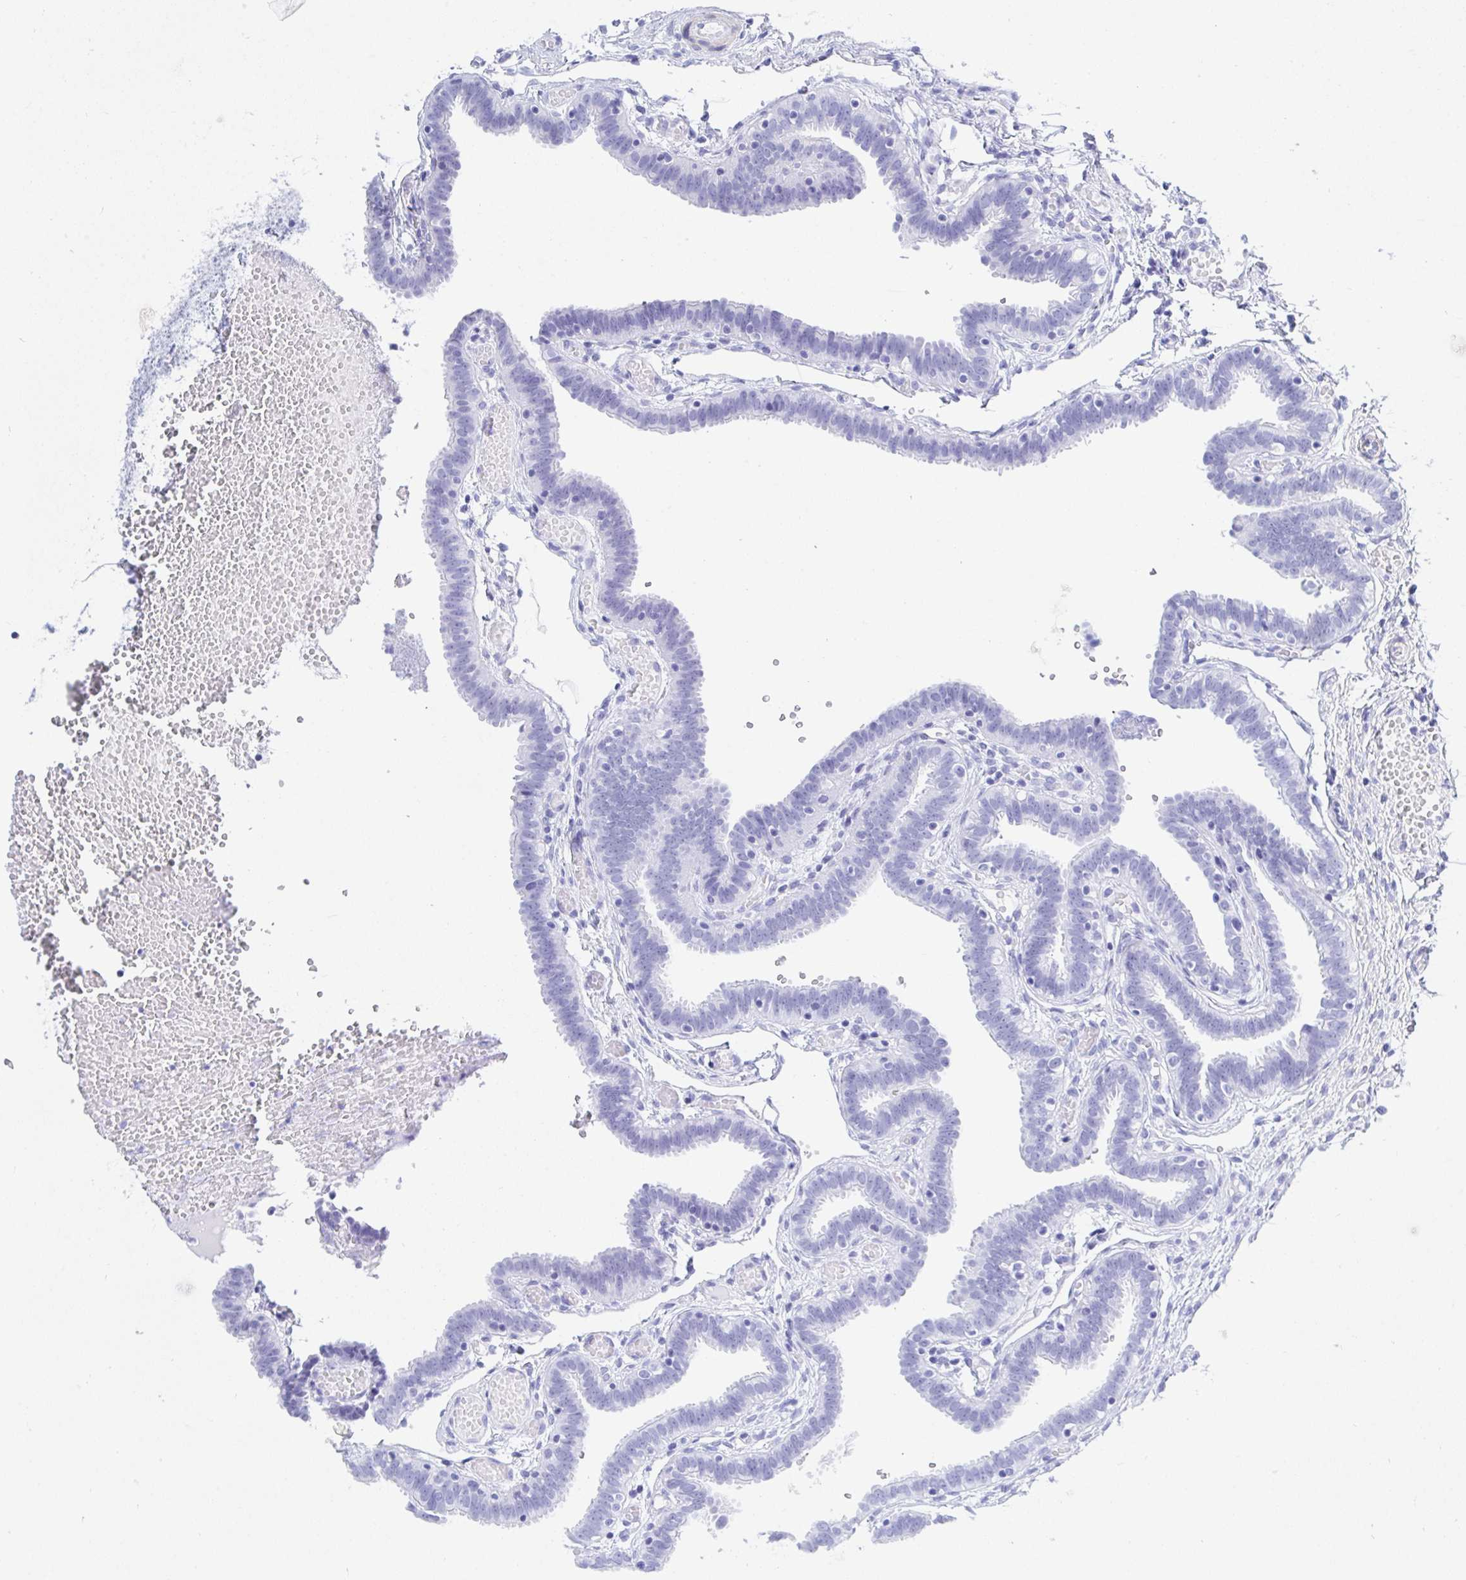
{"staining": {"intensity": "negative", "quantity": "none", "location": "none"}, "tissue": "fallopian tube", "cell_type": "Glandular cells", "image_type": "normal", "snomed": [{"axis": "morphology", "description": "Normal tissue, NOS"}, {"axis": "topography", "description": "Fallopian tube"}], "caption": "This is an immunohistochemistry micrograph of benign fallopian tube. There is no positivity in glandular cells.", "gene": "FRMD3", "patient": {"sex": "female", "age": 37}}